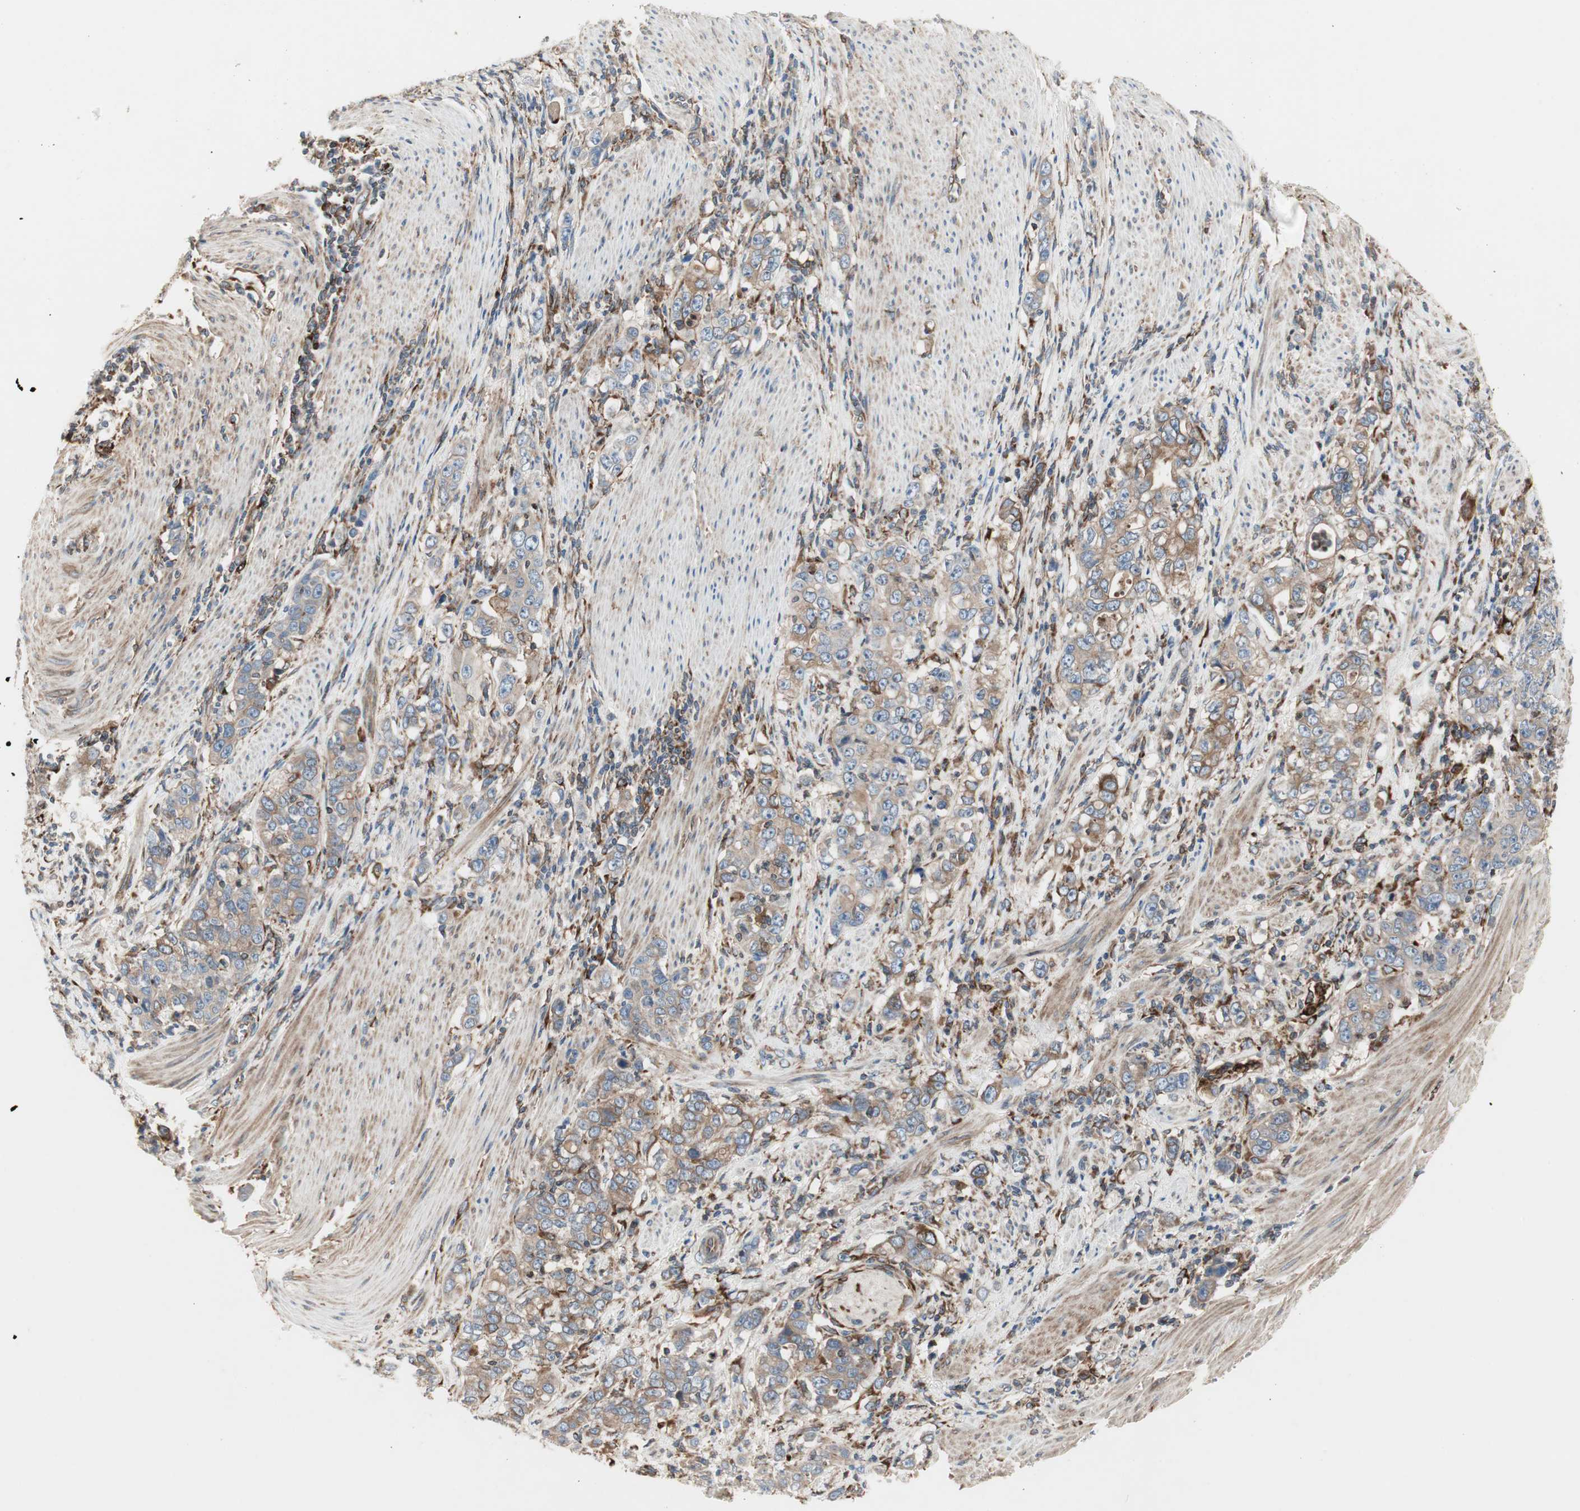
{"staining": {"intensity": "moderate", "quantity": ">75%", "location": "cytoplasmic/membranous"}, "tissue": "stomach cancer", "cell_type": "Tumor cells", "image_type": "cancer", "snomed": [{"axis": "morphology", "description": "Adenocarcinoma, NOS"}, {"axis": "topography", "description": "Stomach, lower"}], "caption": "An image of human stomach cancer stained for a protein exhibits moderate cytoplasmic/membranous brown staining in tumor cells.", "gene": "H6PD", "patient": {"sex": "female", "age": 72}}